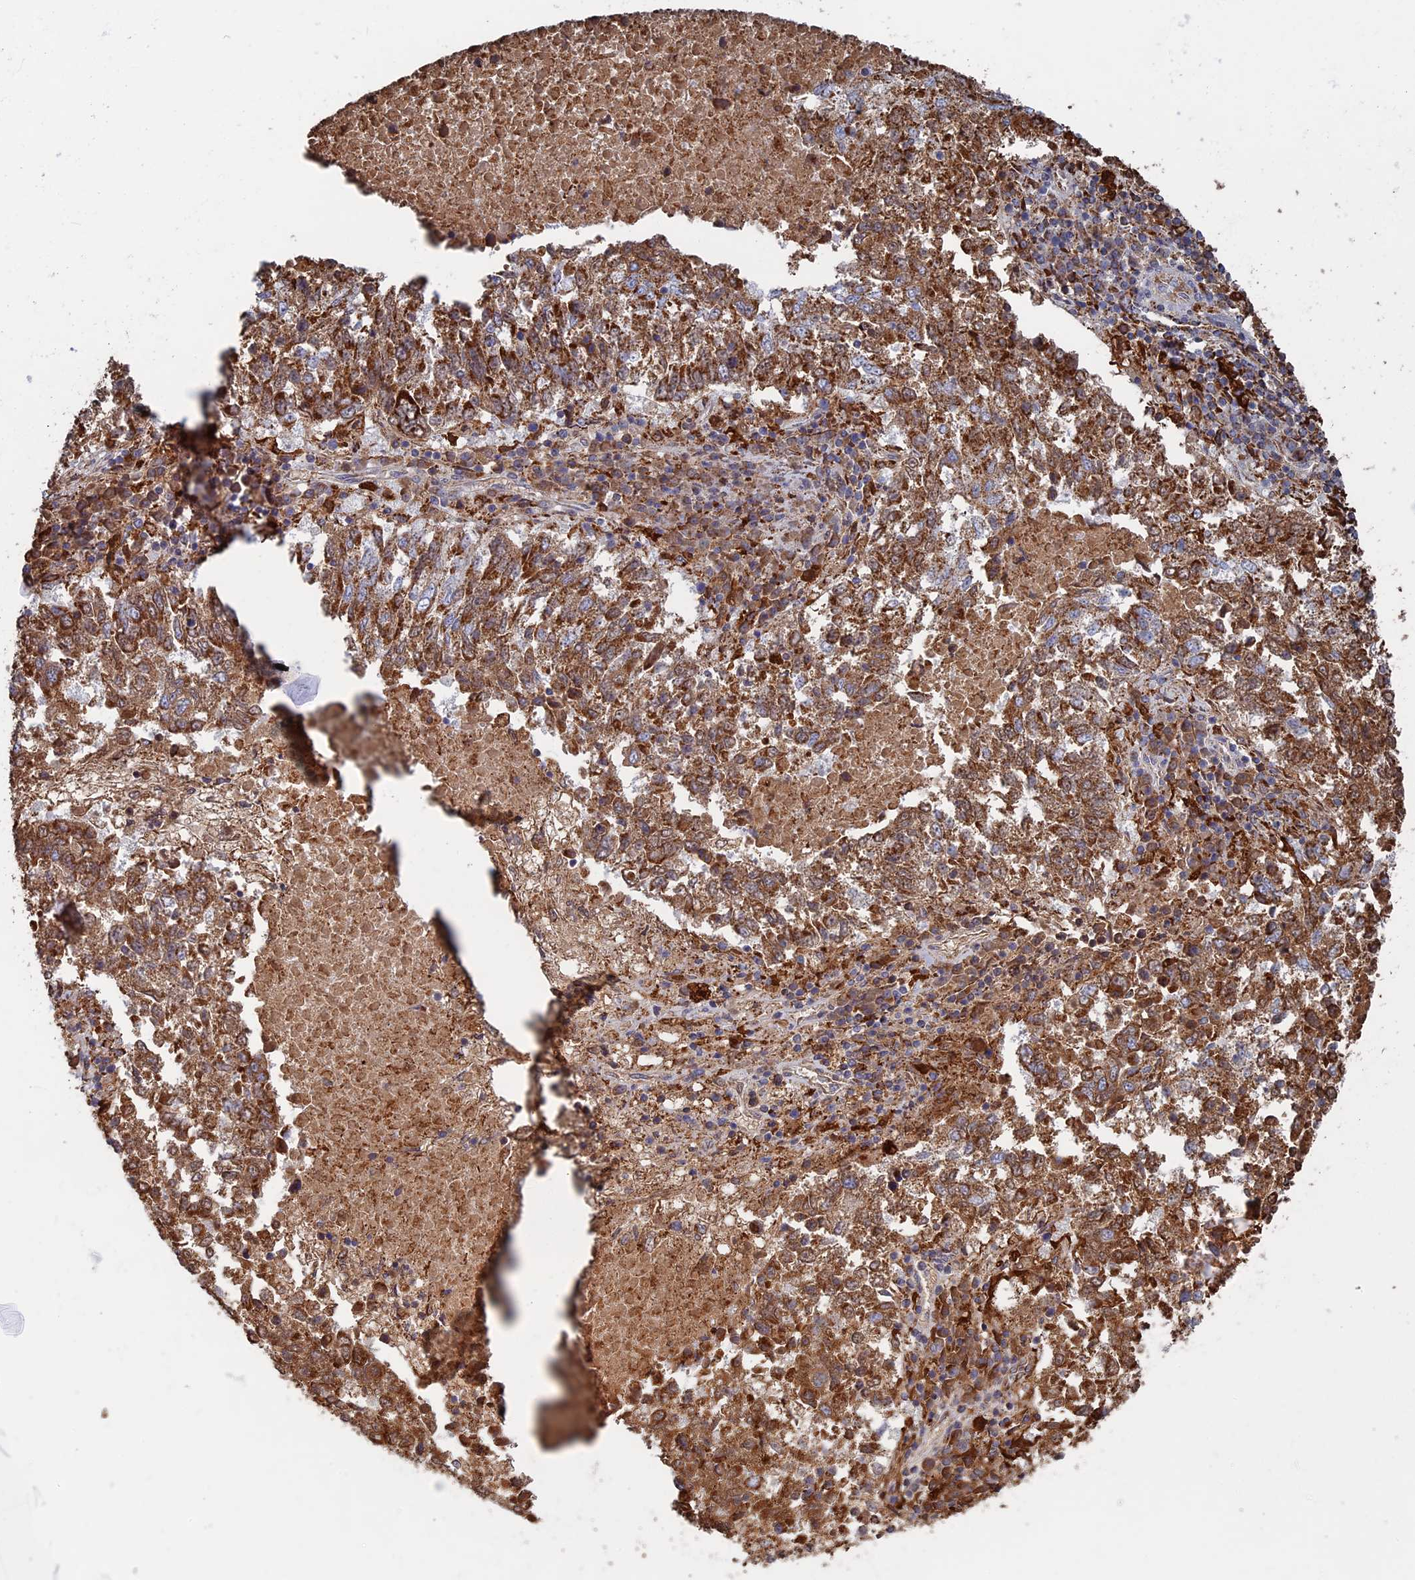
{"staining": {"intensity": "moderate", "quantity": ">75%", "location": "cytoplasmic/membranous"}, "tissue": "lung cancer", "cell_type": "Tumor cells", "image_type": "cancer", "snomed": [{"axis": "morphology", "description": "Squamous cell carcinoma, NOS"}, {"axis": "topography", "description": "Lung"}], "caption": "Lung squamous cell carcinoma stained for a protein (brown) shows moderate cytoplasmic/membranous positive positivity in about >75% of tumor cells.", "gene": "SEC24D", "patient": {"sex": "male", "age": 73}}